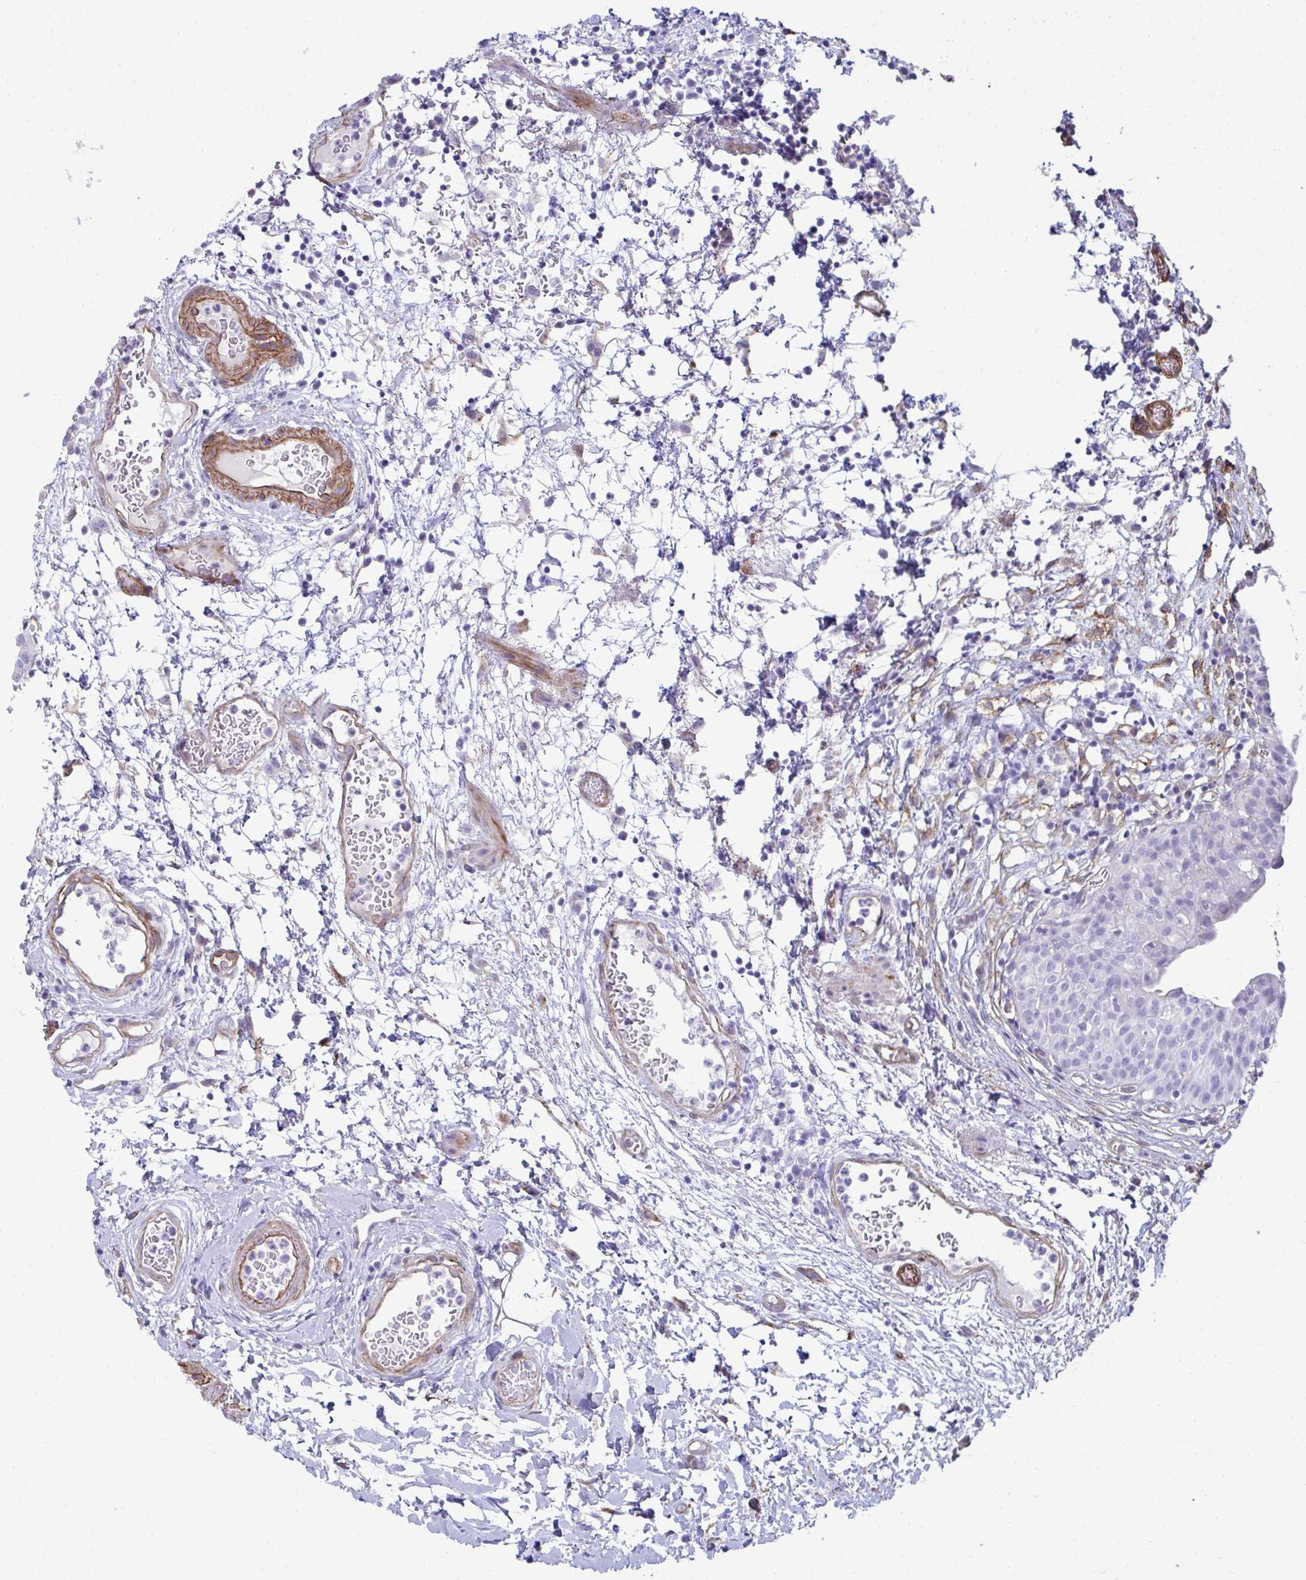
{"staining": {"intensity": "negative", "quantity": "none", "location": "none"}, "tissue": "urinary bladder", "cell_type": "Urothelial cells", "image_type": "normal", "snomed": [{"axis": "morphology", "description": "Normal tissue, NOS"}, {"axis": "morphology", "description": "Inflammation, NOS"}, {"axis": "topography", "description": "Urinary bladder"}], "caption": "An IHC photomicrograph of unremarkable urinary bladder is shown. There is no staining in urothelial cells of urinary bladder.", "gene": "UBL3", "patient": {"sex": "male", "age": 57}}